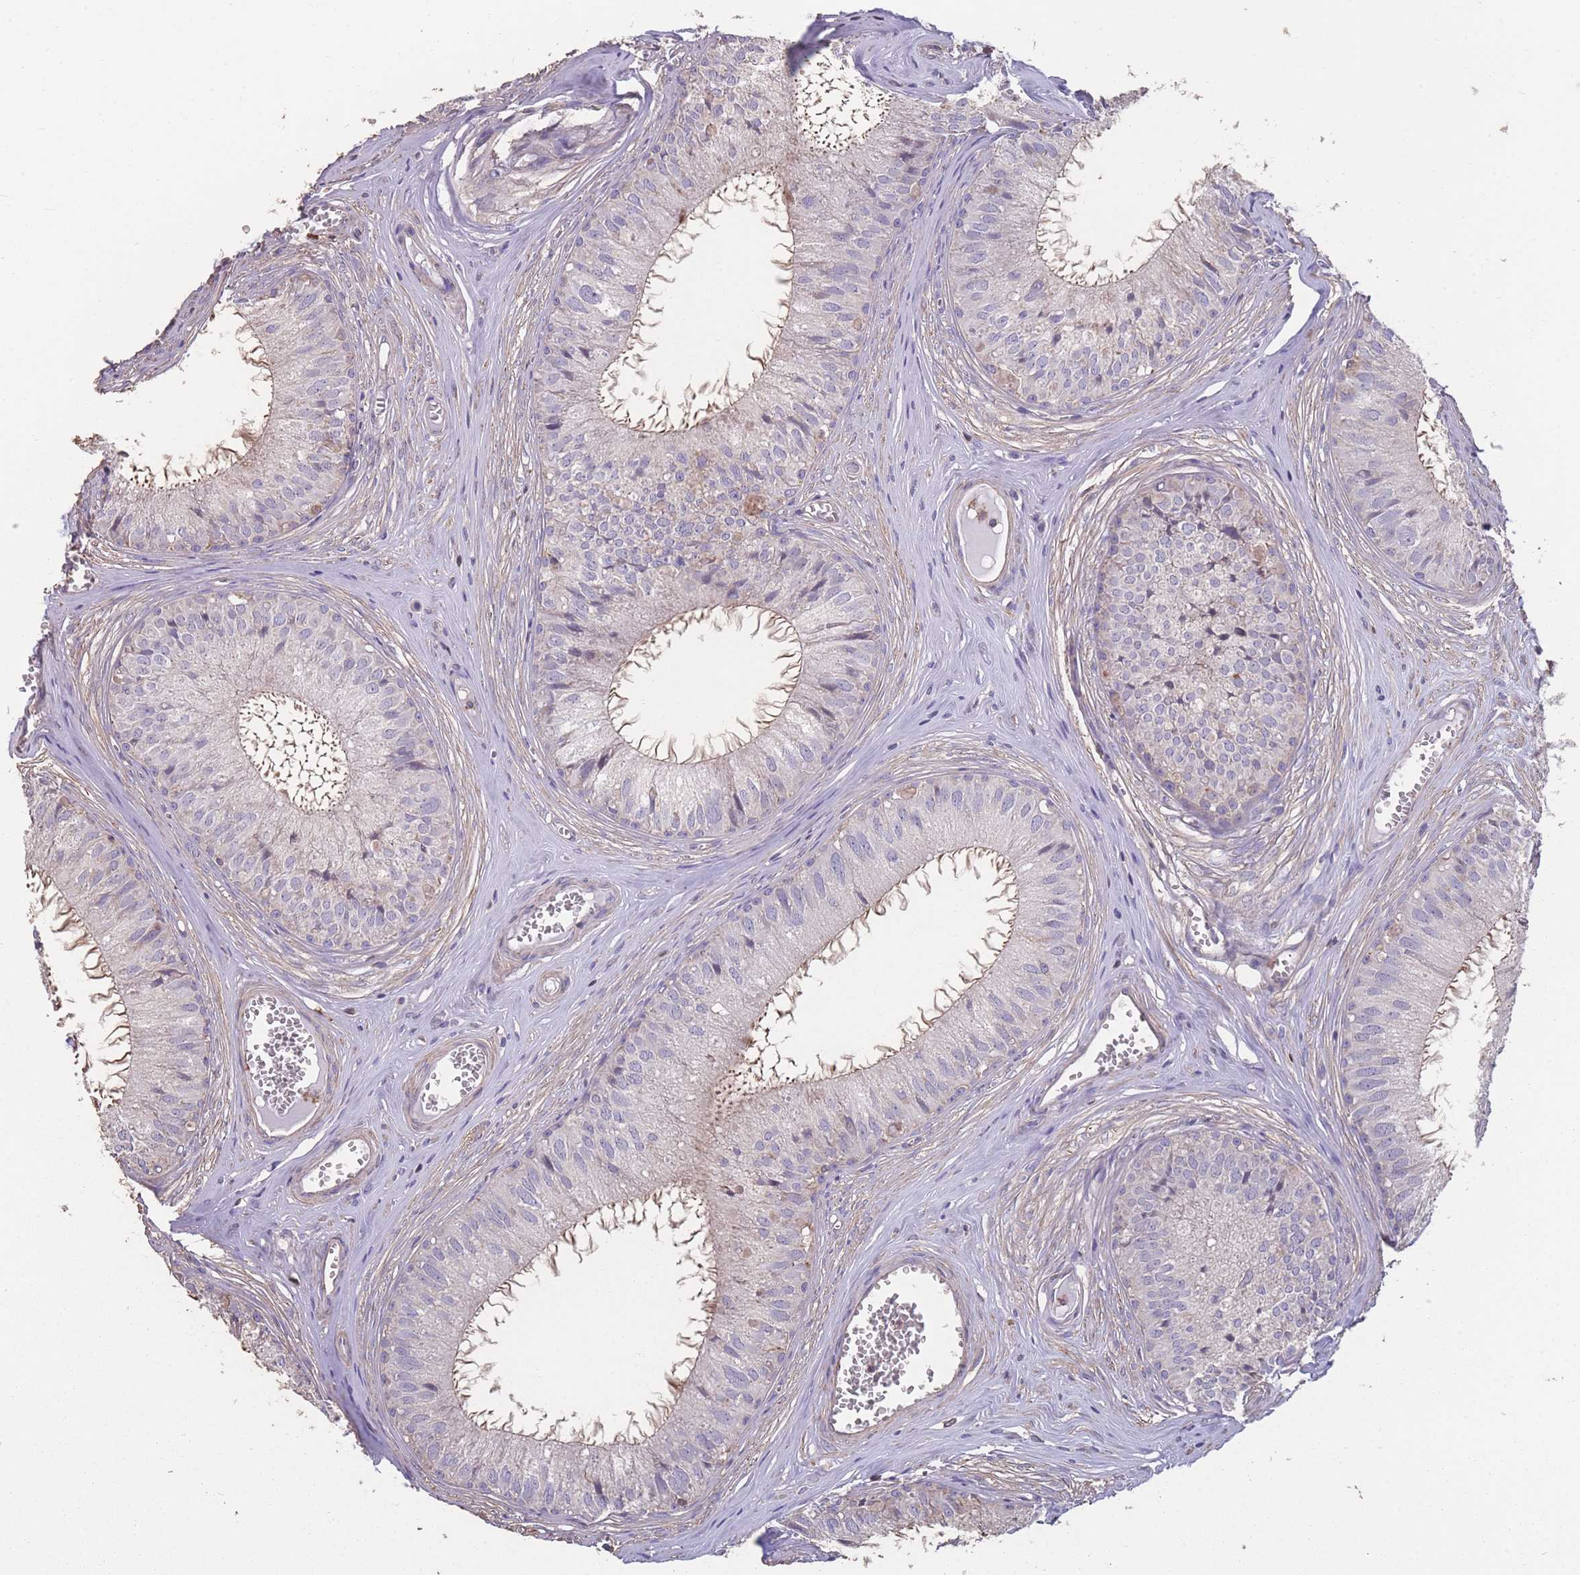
{"staining": {"intensity": "negative", "quantity": "none", "location": "none"}, "tissue": "epididymis", "cell_type": "Glandular cells", "image_type": "normal", "snomed": [{"axis": "morphology", "description": "Normal tissue, NOS"}, {"axis": "topography", "description": "Epididymis"}], "caption": "This photomicrograph is of normal epididymis stained with IHC to label a protein in brown with the nuclei are counter-stained blue. There is no expression in glandular cells.", "gene": "NUDT21", "patient": {"sex": "male", "age": 36}}